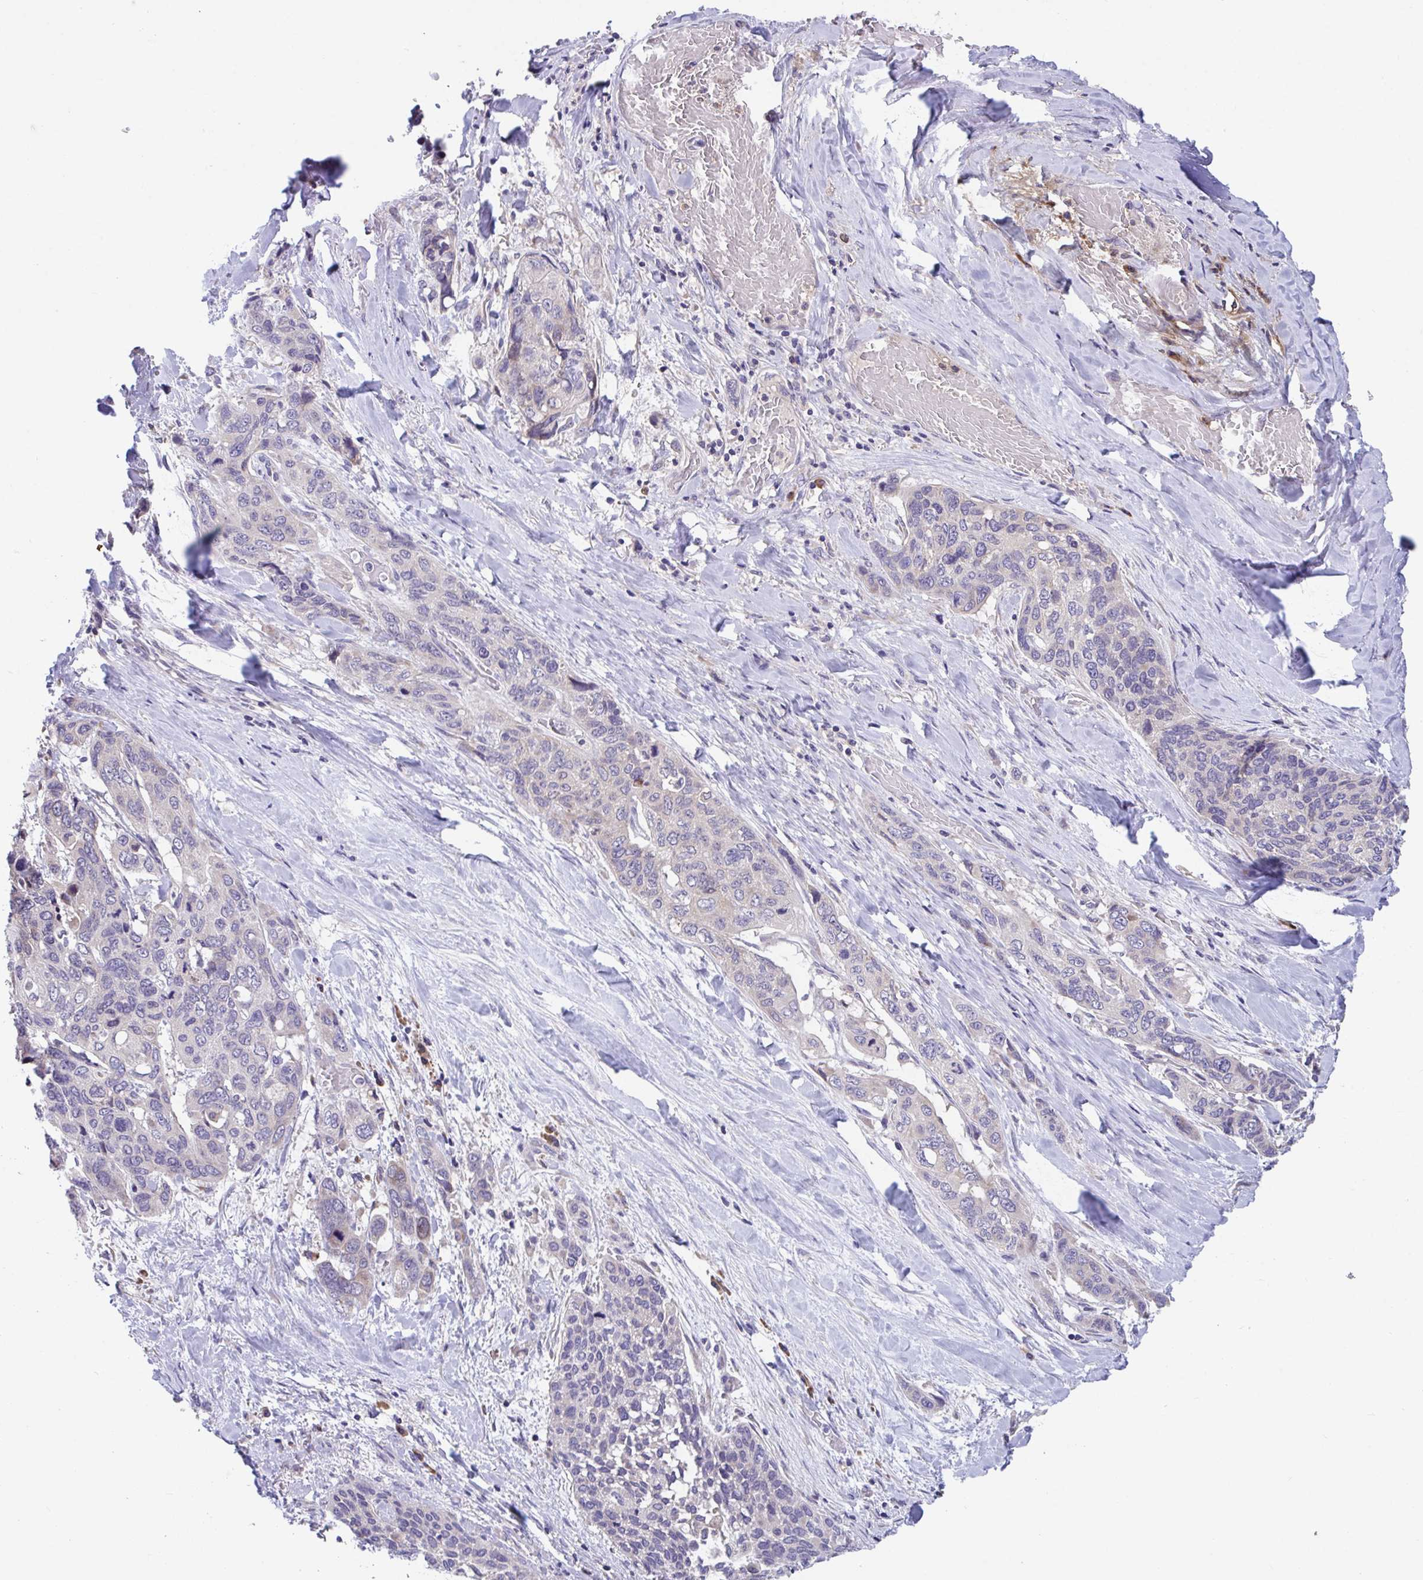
{"staining": {"intensity": "negative", "quantity": "none", "location": "none"}, "tissue": "lung cancer", "cell_type": "Tumor cells", "image_type": "cancer", "snomed": [{"axis": "morphology", "description": "Squamous cell carcinoma, NOS"}, {"axis": "morphology", "description": "Squamous cell carcinoma, metastatic, NOS"}, {"axis": "topography", "description": "Lymph node"}, {"axis": "topography", "description": "Lung"}], "caption": "A high-resolution histopathology image shows immunohistochemistry staining of lung cancer (metastatic squamous cell carcinoma), which exhibits no significant expression in tumor cells. (Immunohistochemistry, brightfield microscopy, high magnification).", "gene": "SUSD4", "patient": {"sex": "male", "age": 41}}